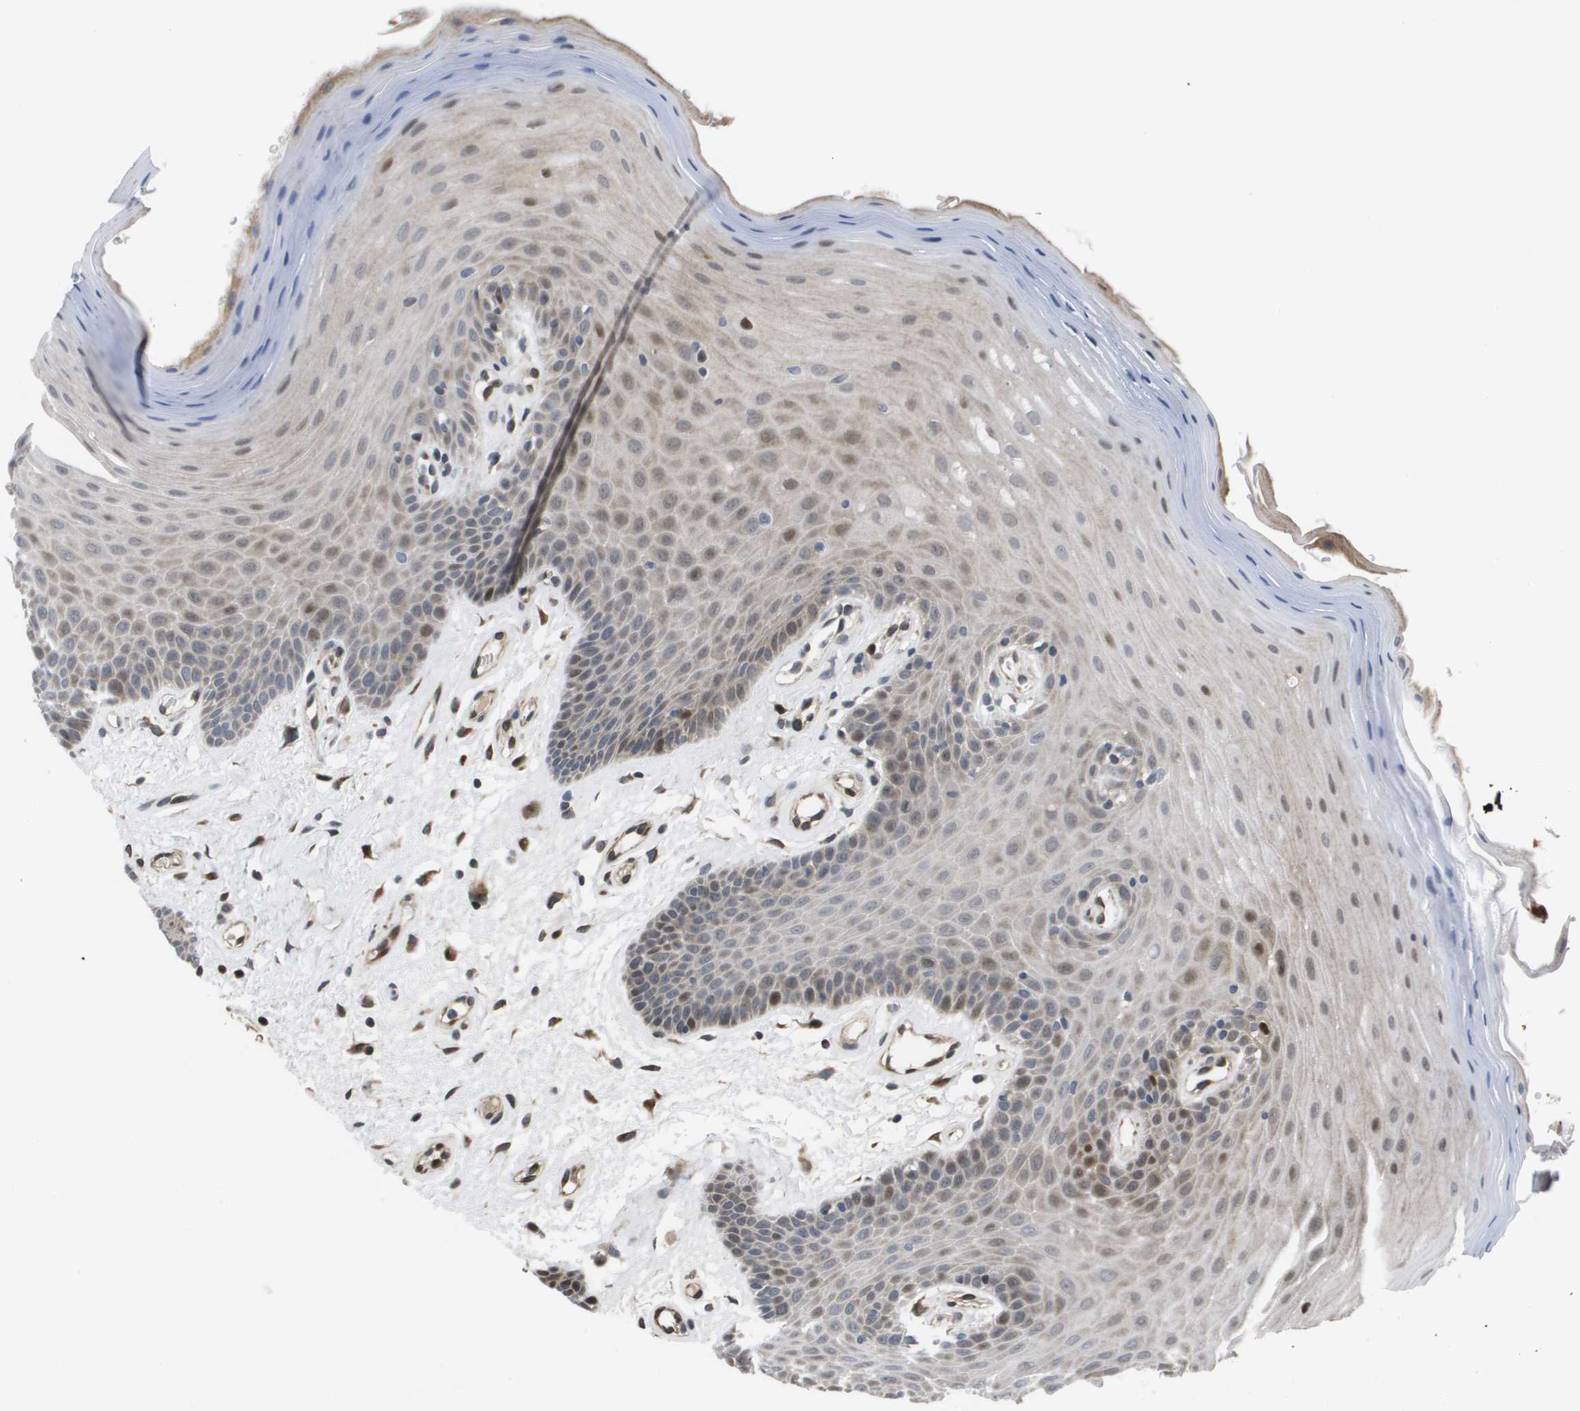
{"staining": {"intensity": "moderate", "quantity": "<25%", "location": "nuclear"}, "tissue": "oral mucosa", "cell_type": "Squamous epithelial cells", "image_type": "normal", "snomed": [{"axis": "morphology", "description": "Normal tissue, NOS"}, {"axis": "morphology", "description": "Squamous cell carcinoma, NOS"}, {"axis": "topography", "description": "Skeletal muscle"}, {"axis": "topography", "description": "Adipose tissue"}, {"axis": "topography", "description": "Vascular tissue"}, {"axis": "topography", "description": "Oral tissue"}, {"axis": "topography", "description": "Peripheral nerve tissue"}, {"axis": "topography", "description": "Head-Neck"}], "caption": "Benign oral mucosa displays moderate nuclear expression in about <25% of squamous epithelial cells.", "gene": "AXIN2", "patient": {"sex": "male", "age": 71}}